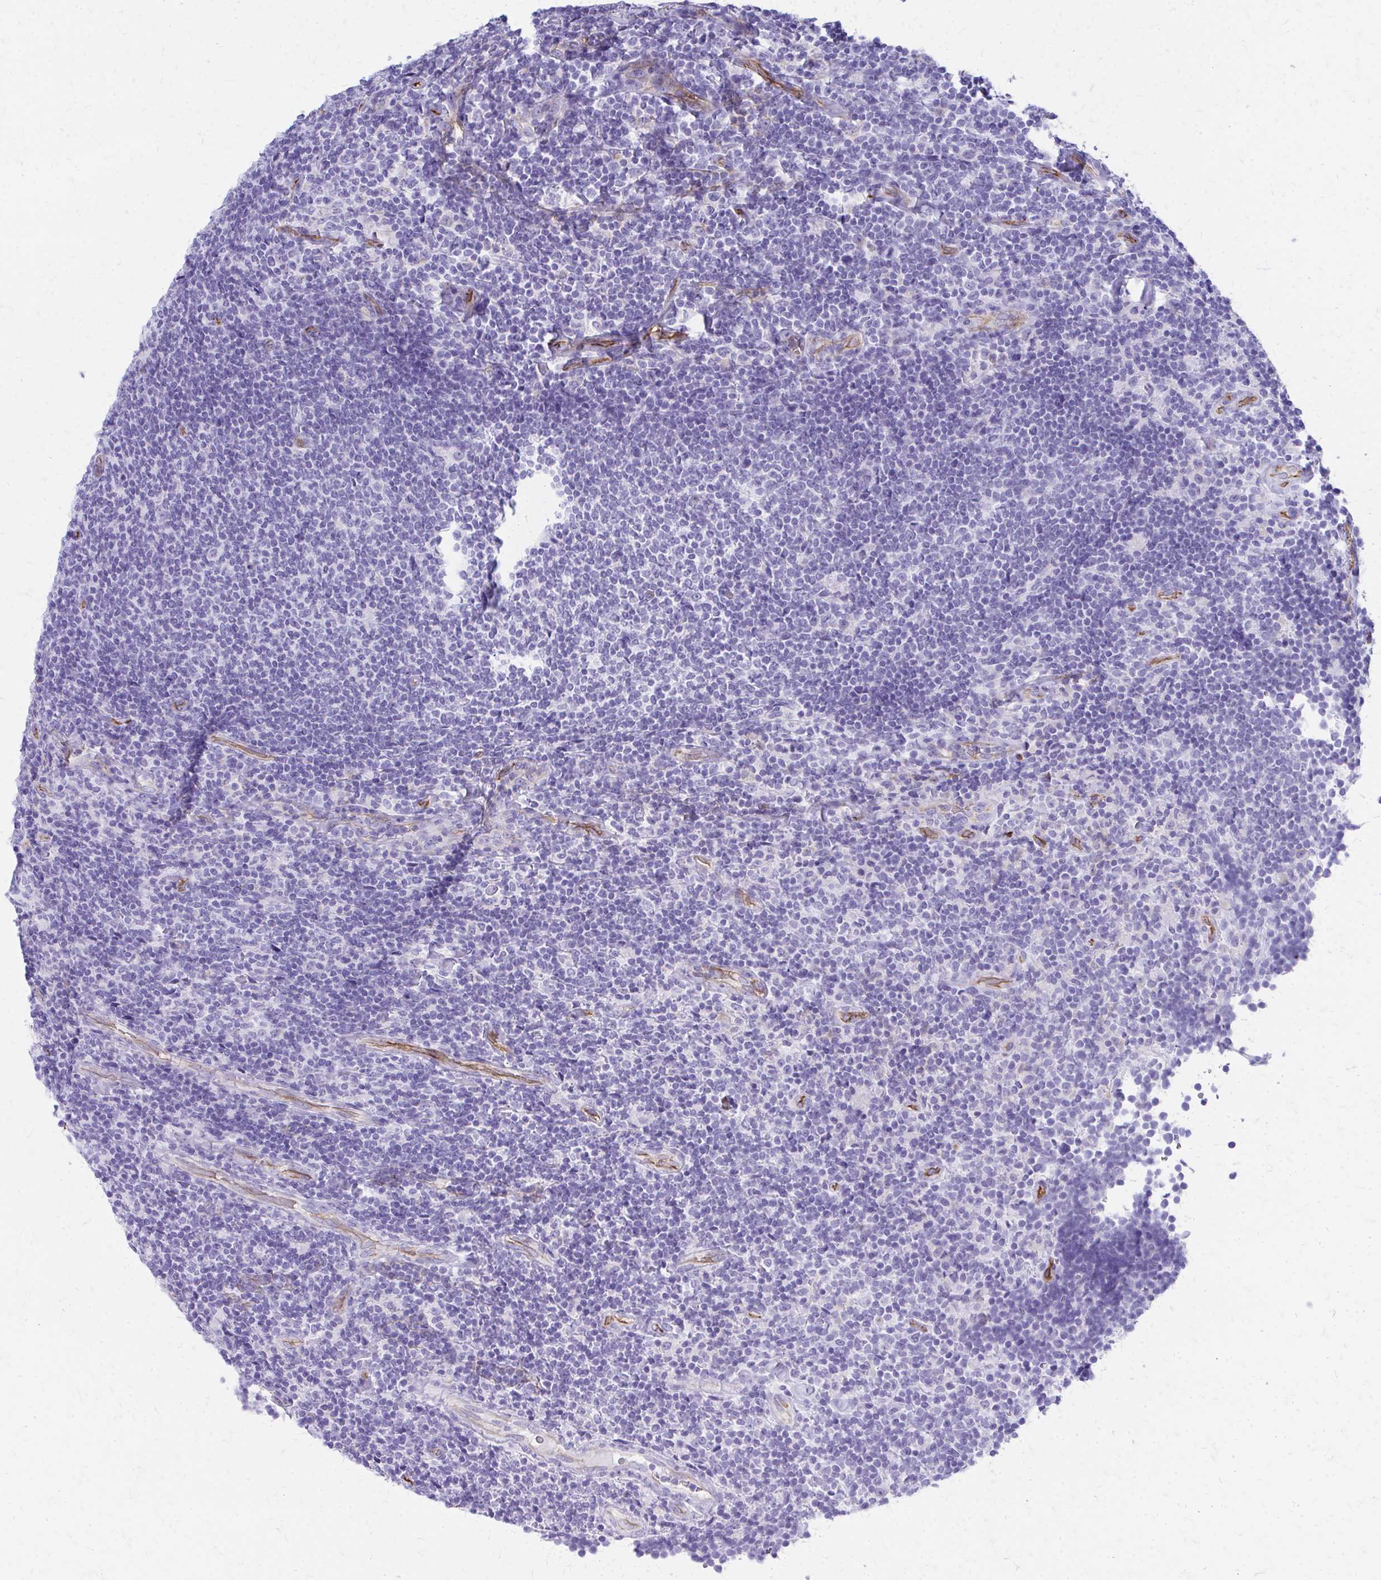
{"staining": {"intensity": "negative", "quantity": "none", "location": "none"}, "tissue": "lymphoma", "cell_type": "Tumor cells", "image_type": "cancer", "snomed": [{"axis": "morphology", "description": "Malignant lymphoma, non-Hodgkin's type, Low grade"}, {"axis": "topography", "description": "Lymph node"}], "caption": "Tumor cells are negative for brown protein staining in low-grade malignant lymphoma, non-Hodgkin's type.", "gene": "TPSG1", "patient": {"sex": "male", "age": 52}}